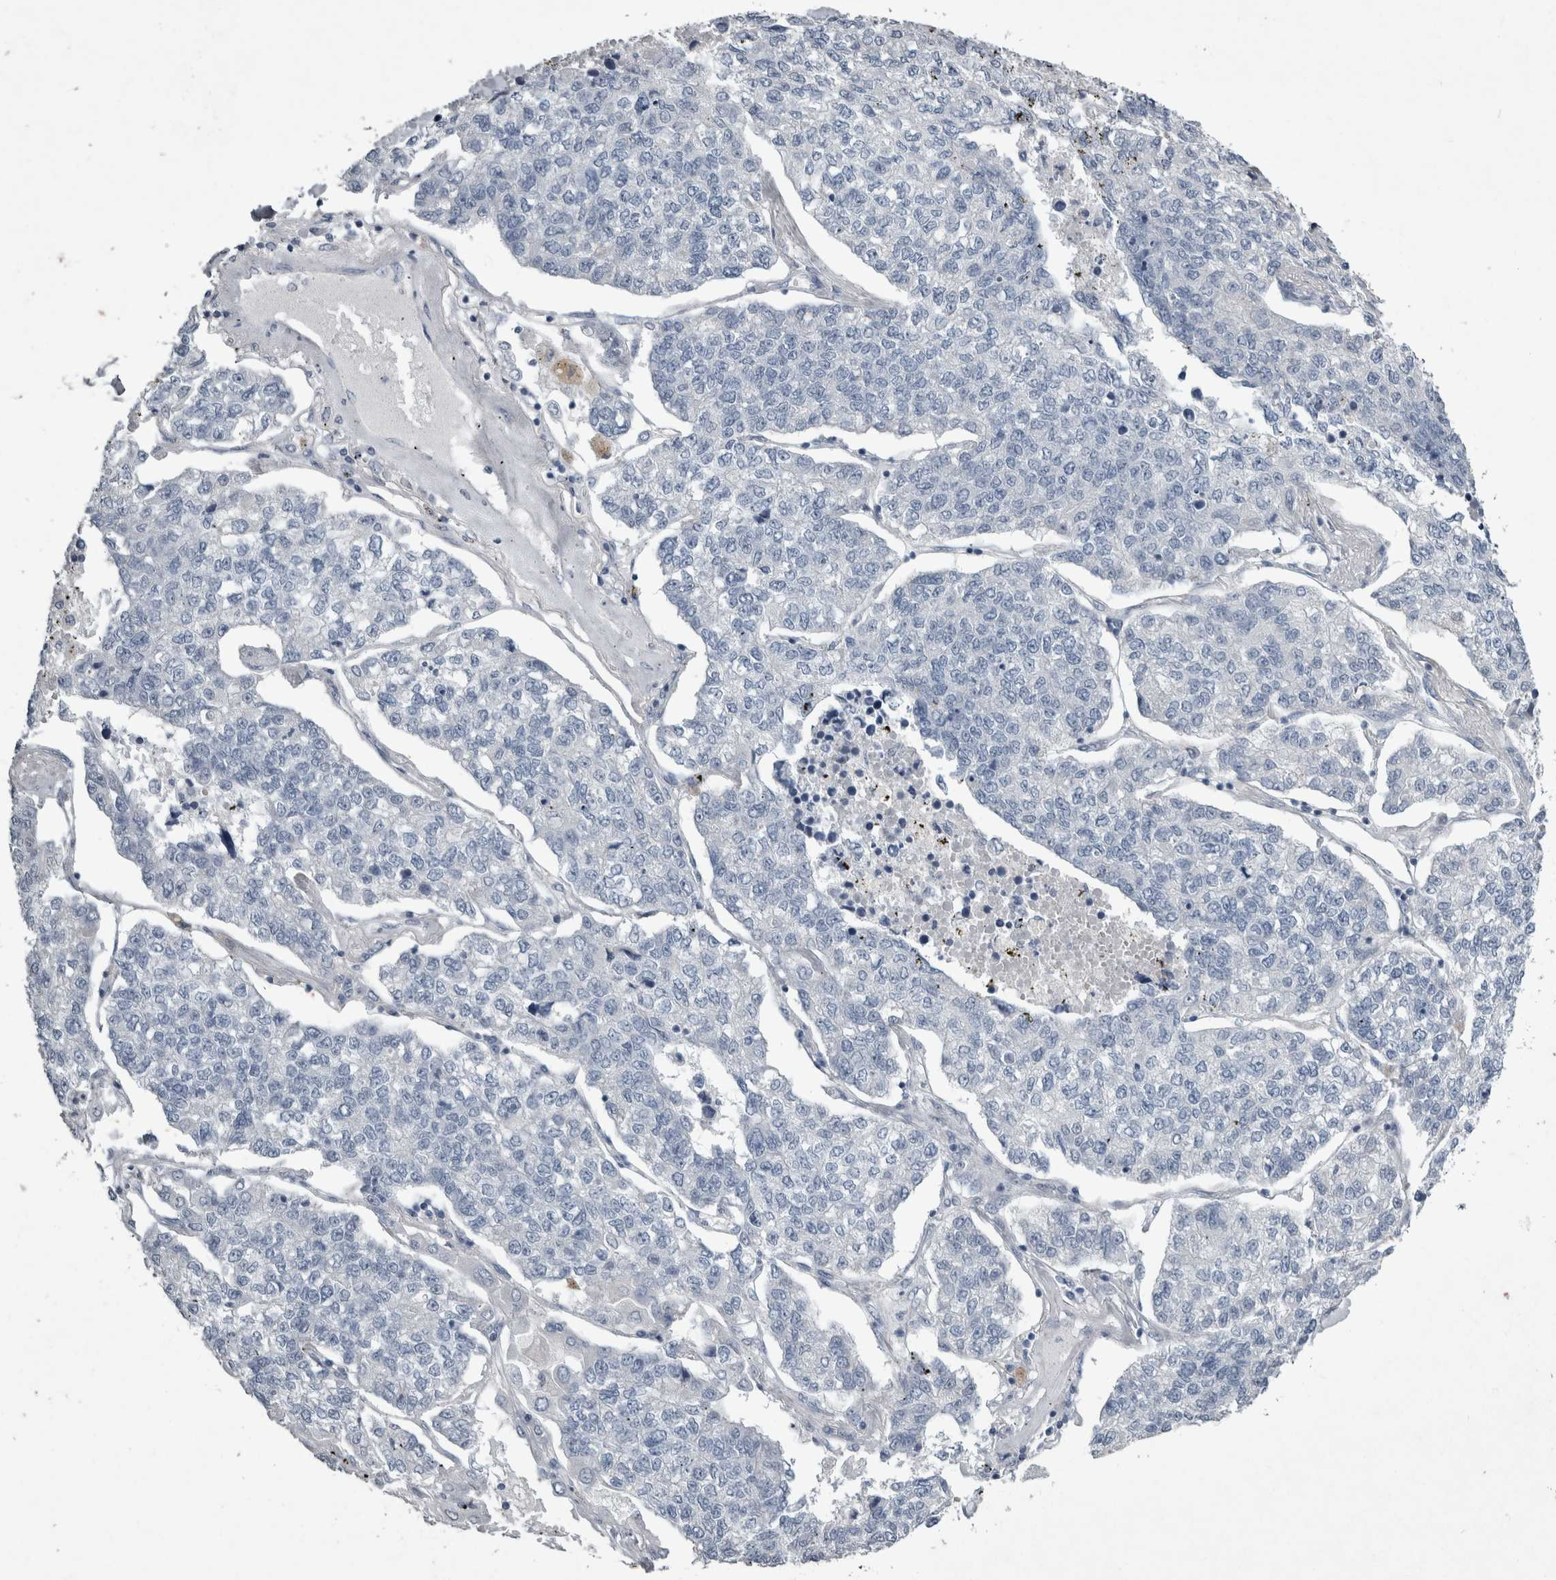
{"staining": {"intensity": "negative", "quantity": "none", "location": "none"}, "tissue": "lung cancer", "cell_type": "Tumor cells", "image_type": "cancer", "snomed": [{"axis": "morphology", "description": "Adenocarcinoma, NOS"}, {"axis": "topography", "description": "Lung"}], "caption": "Lung cancer stained for a protein using IHC shows no staining tumor cells.", "gene": "PDX1", "patient": {"sex": "male", "age": 49}}